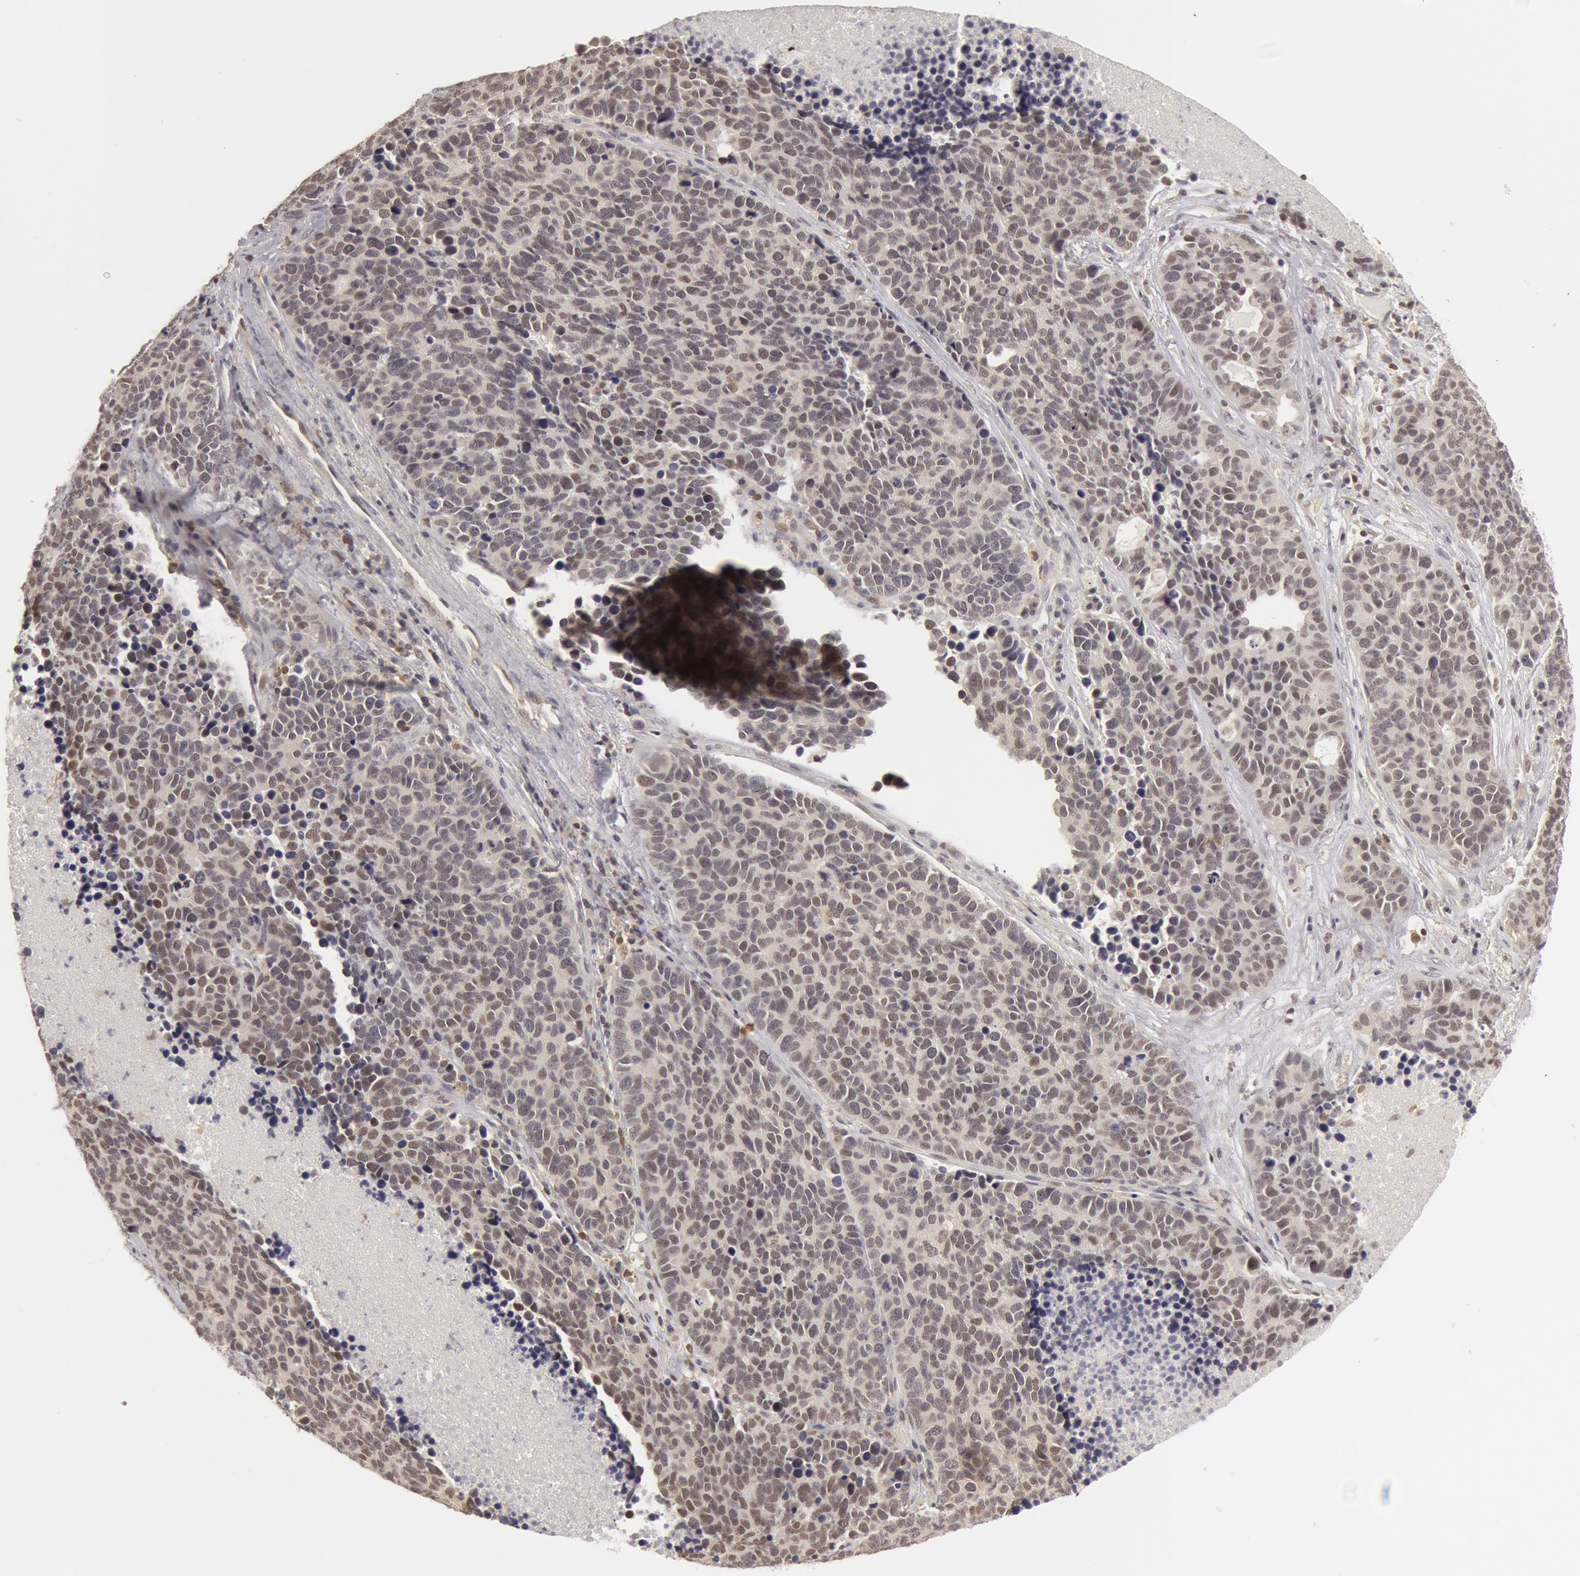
{"staining": {"intensity": "negative", "quantity": "none", "location": "none"}, "tissue": "lung cancer", "cell_type": "Tumor cells", "image_type": "cancer", "snomed": [{"axis": "morphology", "description": "Neoplasm, malignant, NOS"}, {"axis": "topography", "description": "Lung"}], "caption": "Immunohistochemistry (IHC) of human lung cancer (malignant neoplasm) reveals no expression in tumor cells.", "gene": "OASL", "patient": {"sex": "female", "age": 75}}